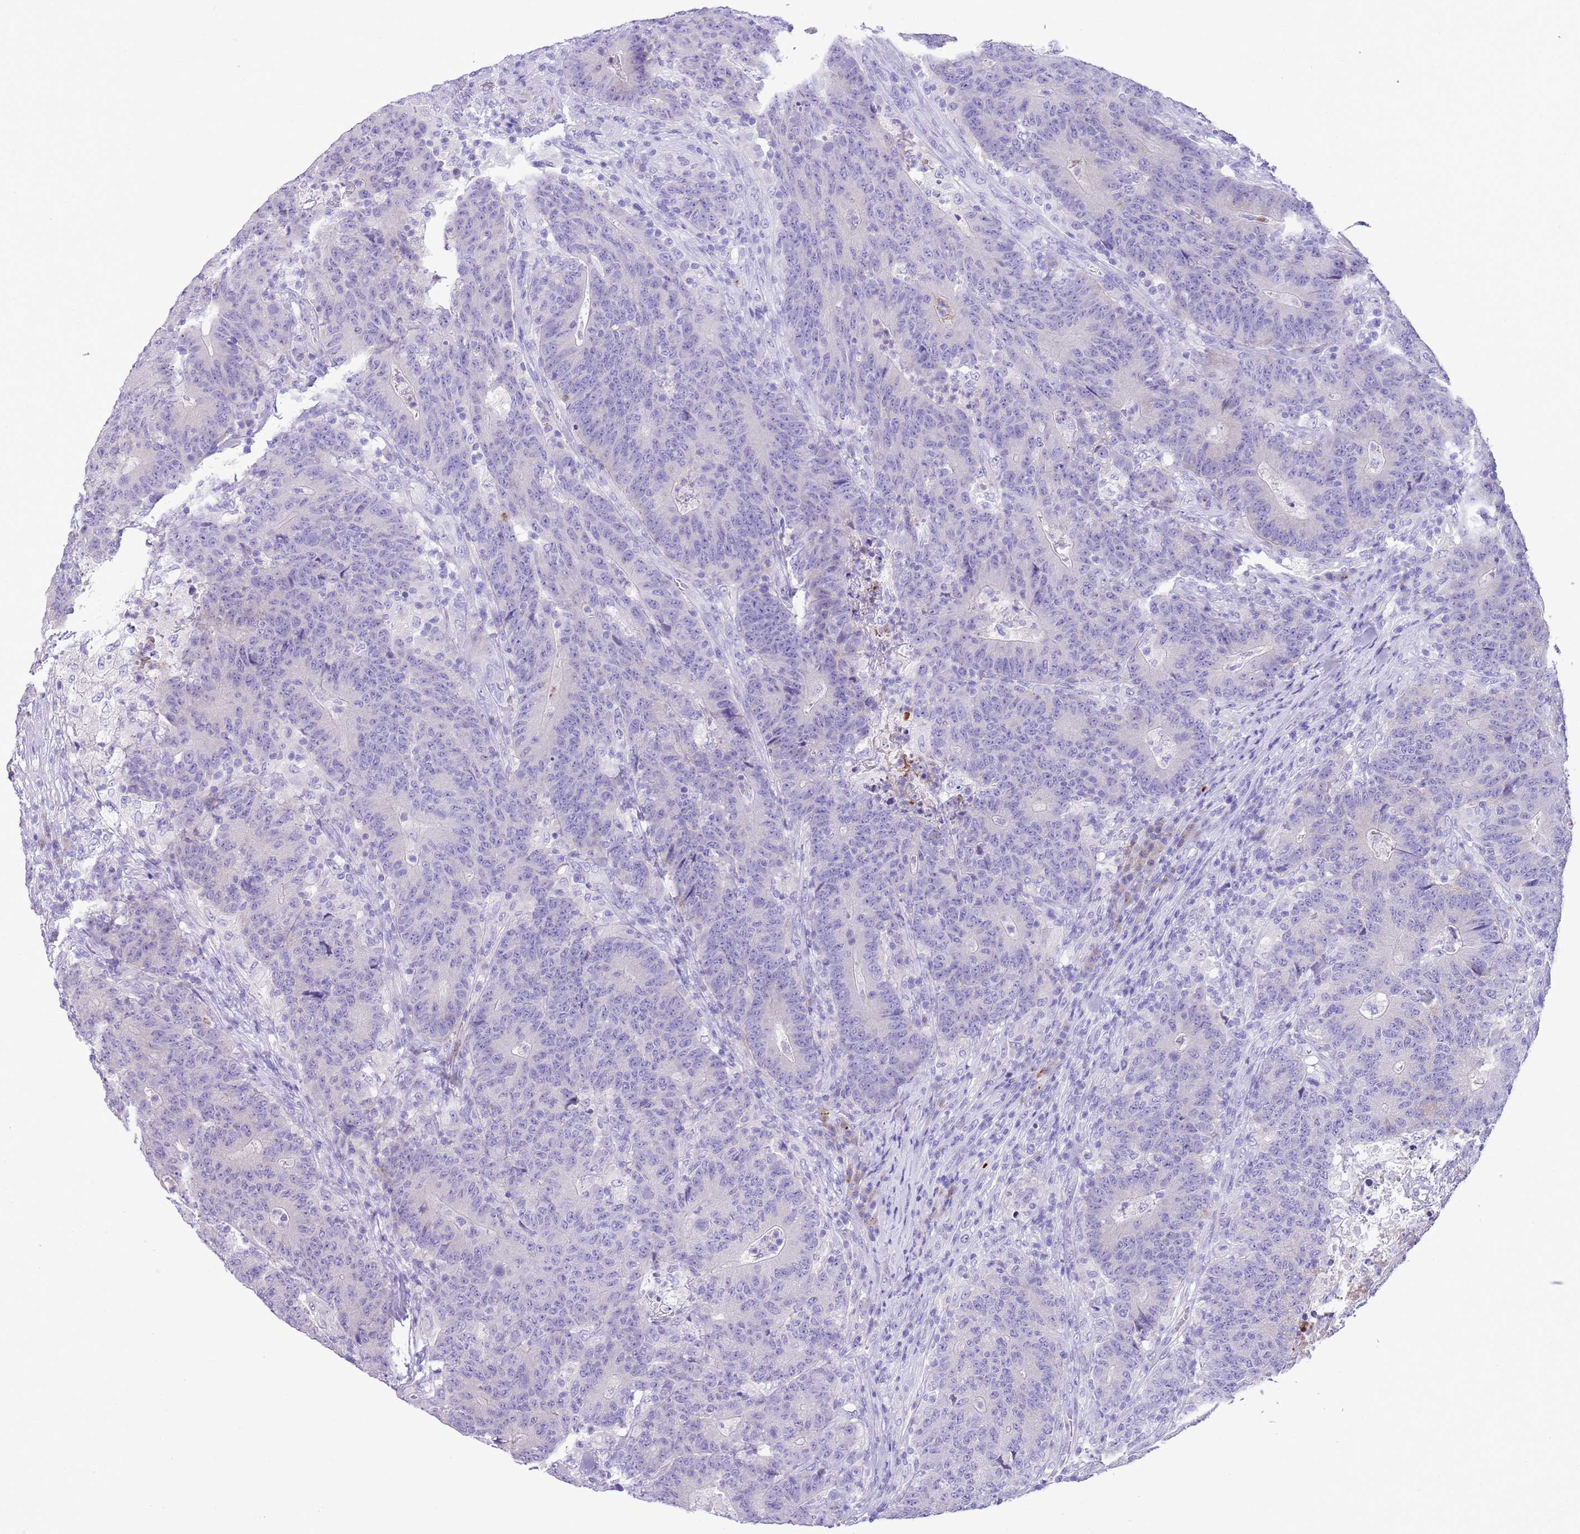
{"staining": {"intensity": "negative", "quantity": "none", "location": "none"}, "tissue": "colorectal cancer", "cell_type": "Tumor cells", "image_type": "cancer", "snomed": [{"axis": "morphology", "description": "Adenocarcinoma, NOS"}, {"axis": "topography", "description": "Colon"}], "caption": "The immunohistochemistry image has no significant positivity in tumor cells of colorectal cancer tissue. Brightfield microscopy of immunohistochemistry stained with DAB (brown) and hematoxylin (blue), captured at high magnification.", "gene": "CLEC2A", "patient": {"sex": "female", "age": 75}}